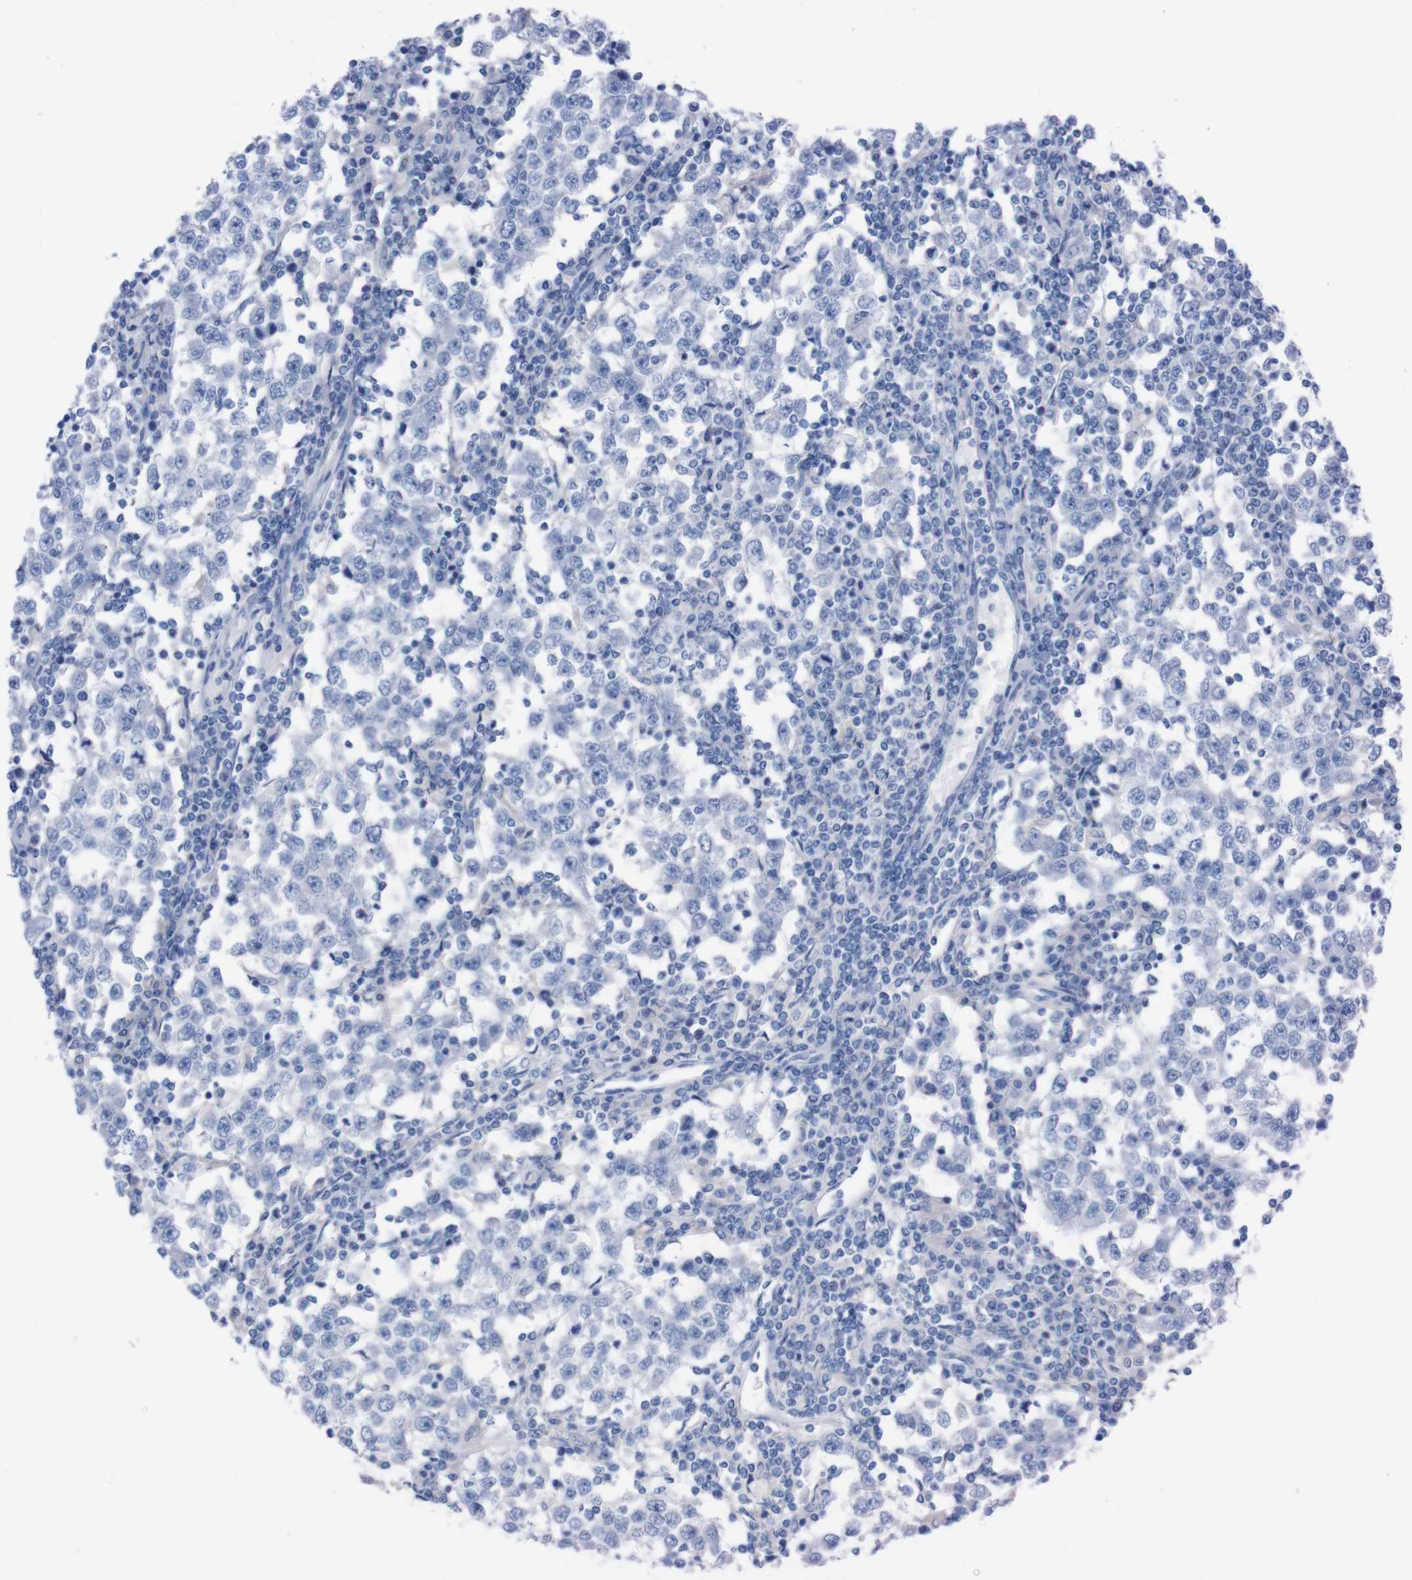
{"staining": {"intensity": "negative", "quantity": "none", "location": "none"}, "tissue": "testis cancer", "cell_type": "Tumor cells", "image_type": "cancer", "snomed": [{"axis": "morphology", "description": "Seminoma, NOS"}, {"axis": "topography", "description": "Testis"}], "caption": "The image exhibits no significant staining in tumor cells of seminoma (testis).", "gene": "TMEM243", "patient": {"sex": "male", "age": 65}}